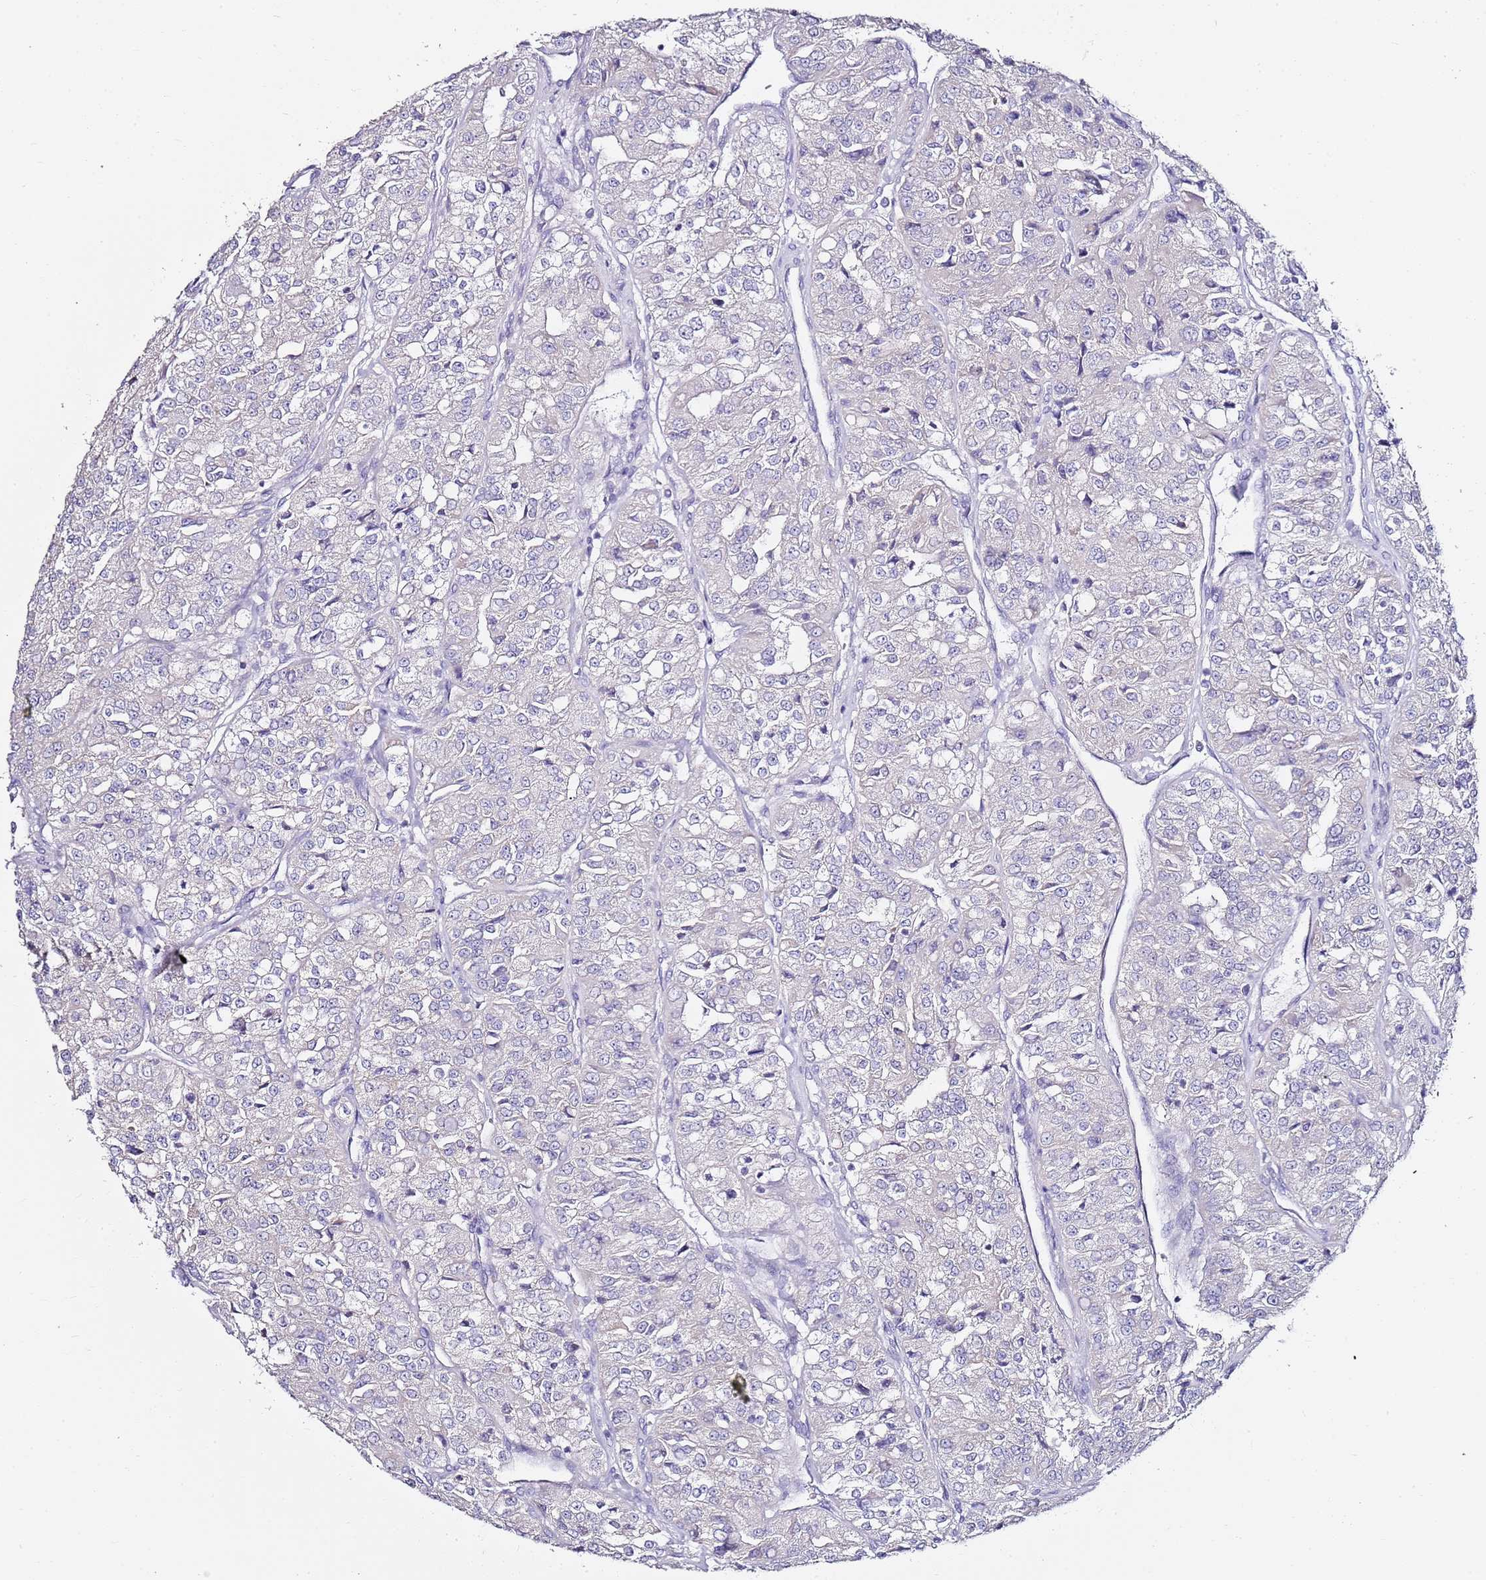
{"staining": {"intensity": "negative", "quantity": "none", "location": "none"}, "tissue": "renal cancer", "cell_type": "Tumor cells", "image_type": "cancer", "snomed": [{"axis": "morphology", "description": "Adenocarcinoma, NOS"}, {"axis": "topography", "description": "Kidney"}], "caption": "DAB immunohistochemical staining of human renal cancer (adenocarcinoma) exhibits no significant positivity in tumor cells.", "gene": "MYBPC3", "patient": {"sex": "female", "age": 63}}